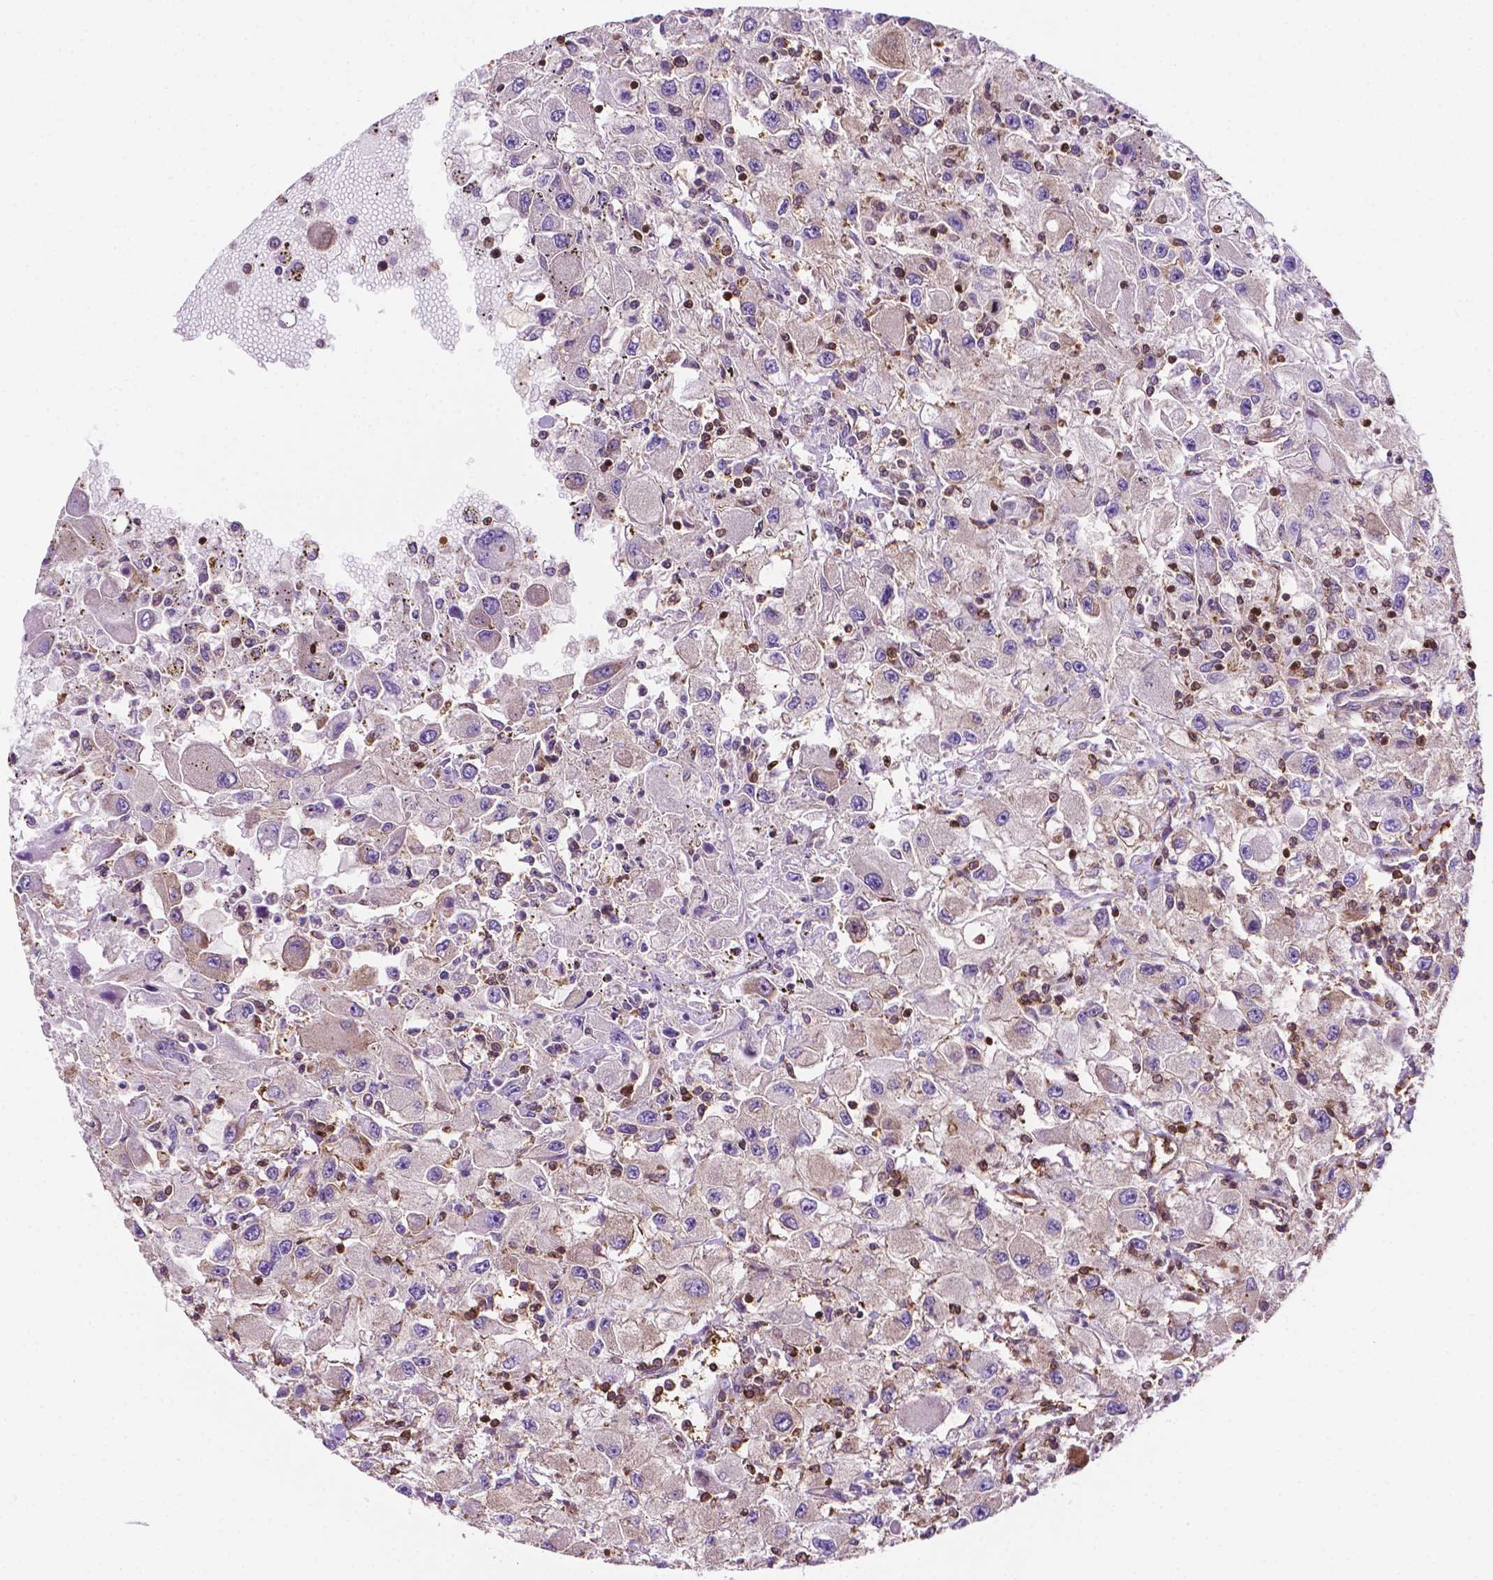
{"staining": {"intensity": "negative", "quantity": "none", "location": "none"}, "tissue": "renal cancer", "cell_type": "Tumor cells", "image_type": "cancer", "snomed": [{"axis": "morphology", "description": "Adenocarcinoma, NOS"}, {"axis": "topography", "description": "Kidney"}], "caption": "This image is of renal adenocarcinoma stained with immunohistochemistry to label a protein in brown with the nuclei are counter-stained blue. There is no expression in tumor cells. (DAB immunohistochemistry (IHC) visualized using brightfield microscopy, high magnification).", "gene": "DCN", "patient": {"sex": "female", "age": 67}}